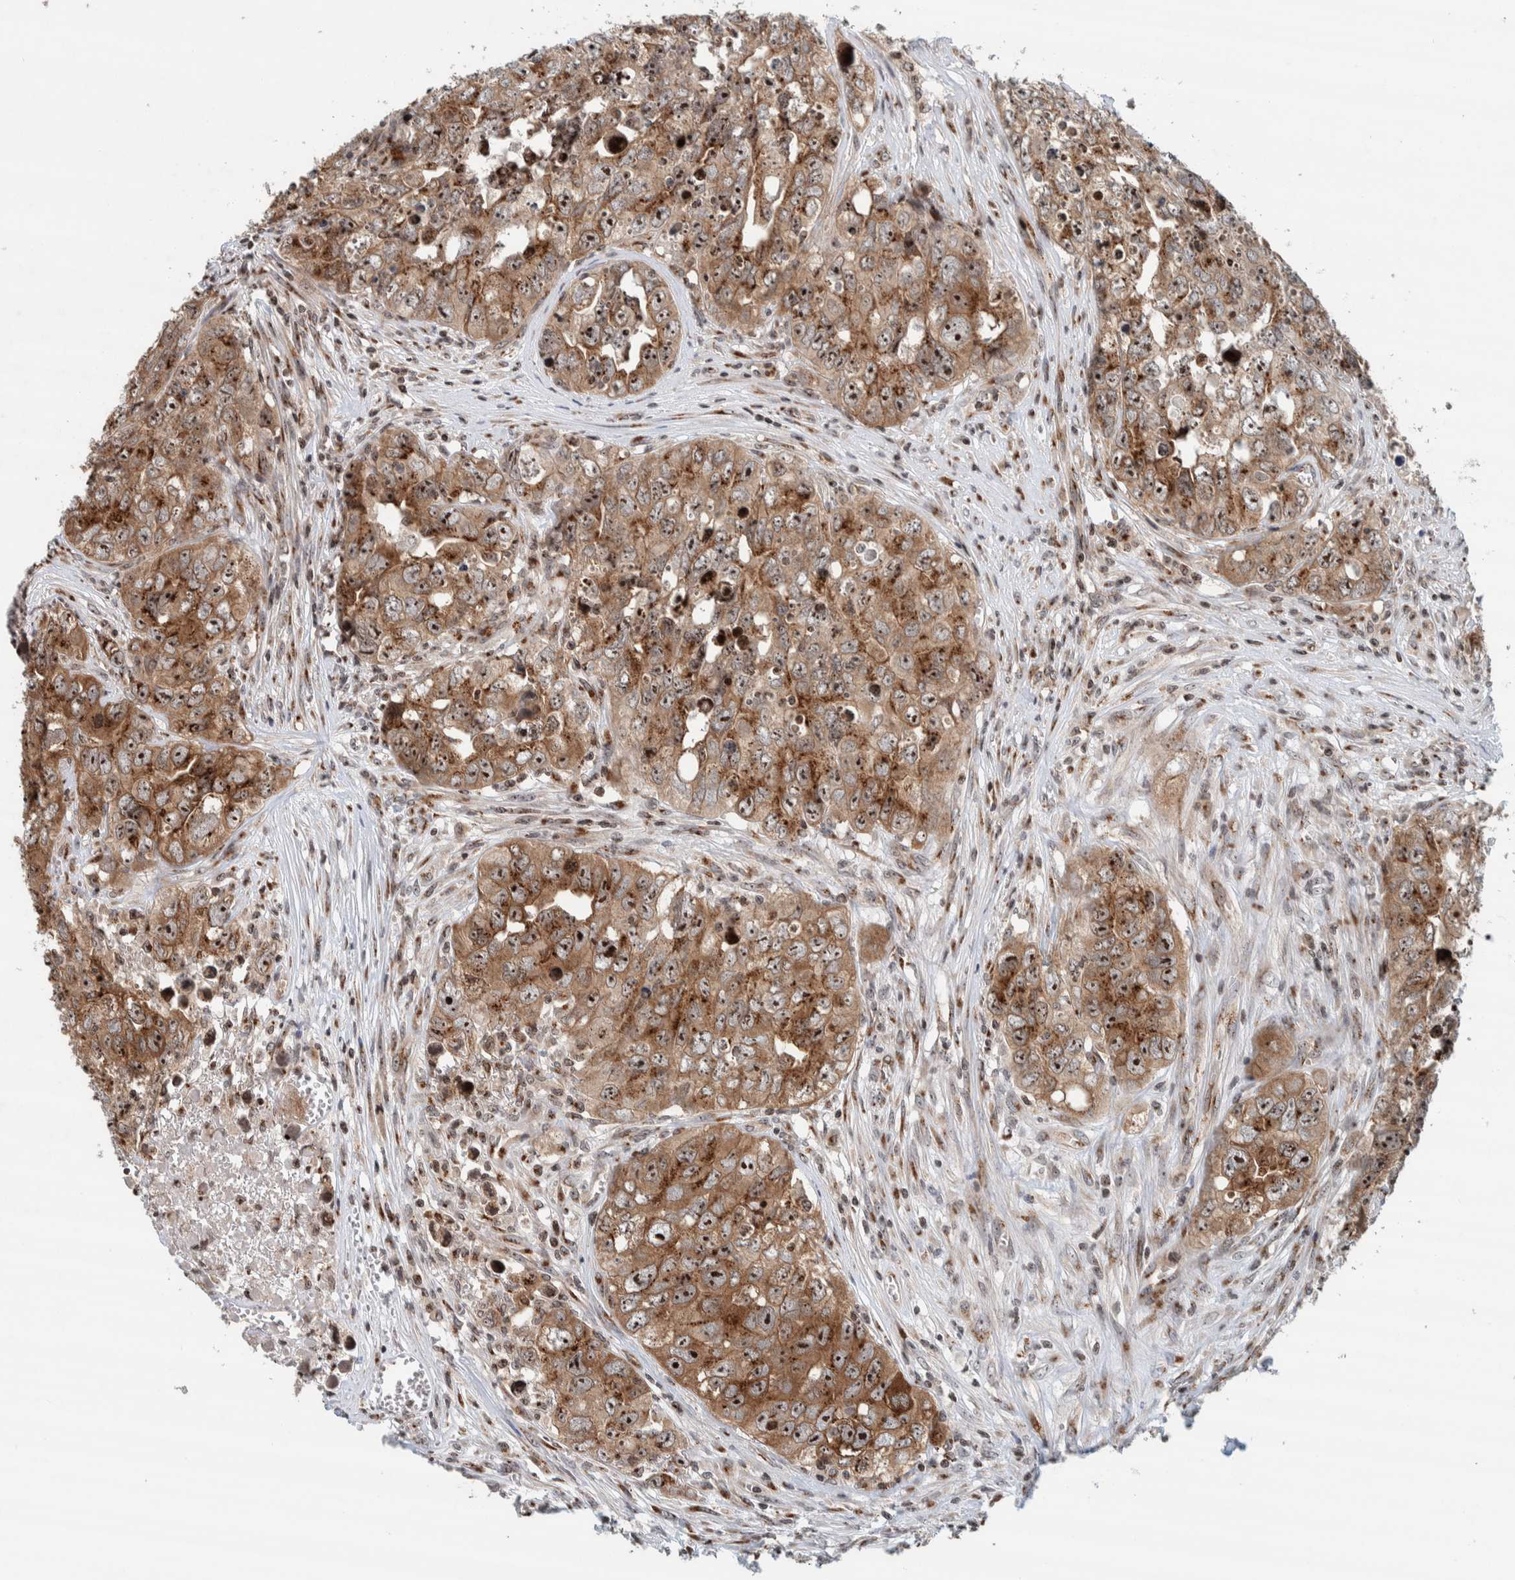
{"staining": {"intensity": "moderate", "quantity": ">75%", "location": "cytoplasmic/membranous,nuclear"}, "tissue": "testis cancer", "cell_type": "Tumor cells", "image_type": "cancer", "snomed": [{"axis": "morphology", "description": "Seminoma, NOS"}, {"axis": "morphology", "description": "Carcinoma, Embryonal, NOS"}, {"axis": "topography", "description": "Testis"}], "caption": "A brown stain labels moderate cytoplasmic/membranous and nuclear positivity of a protein in testis cancer (embryonal carcinoma) tumor cells. The staining was performed using DAB, with brown indicating positive protein expression. Nuclei are stained blue with hematoxylin.", "gene": "CCDC182", "patient": {"sex": "male", "age": 43}}